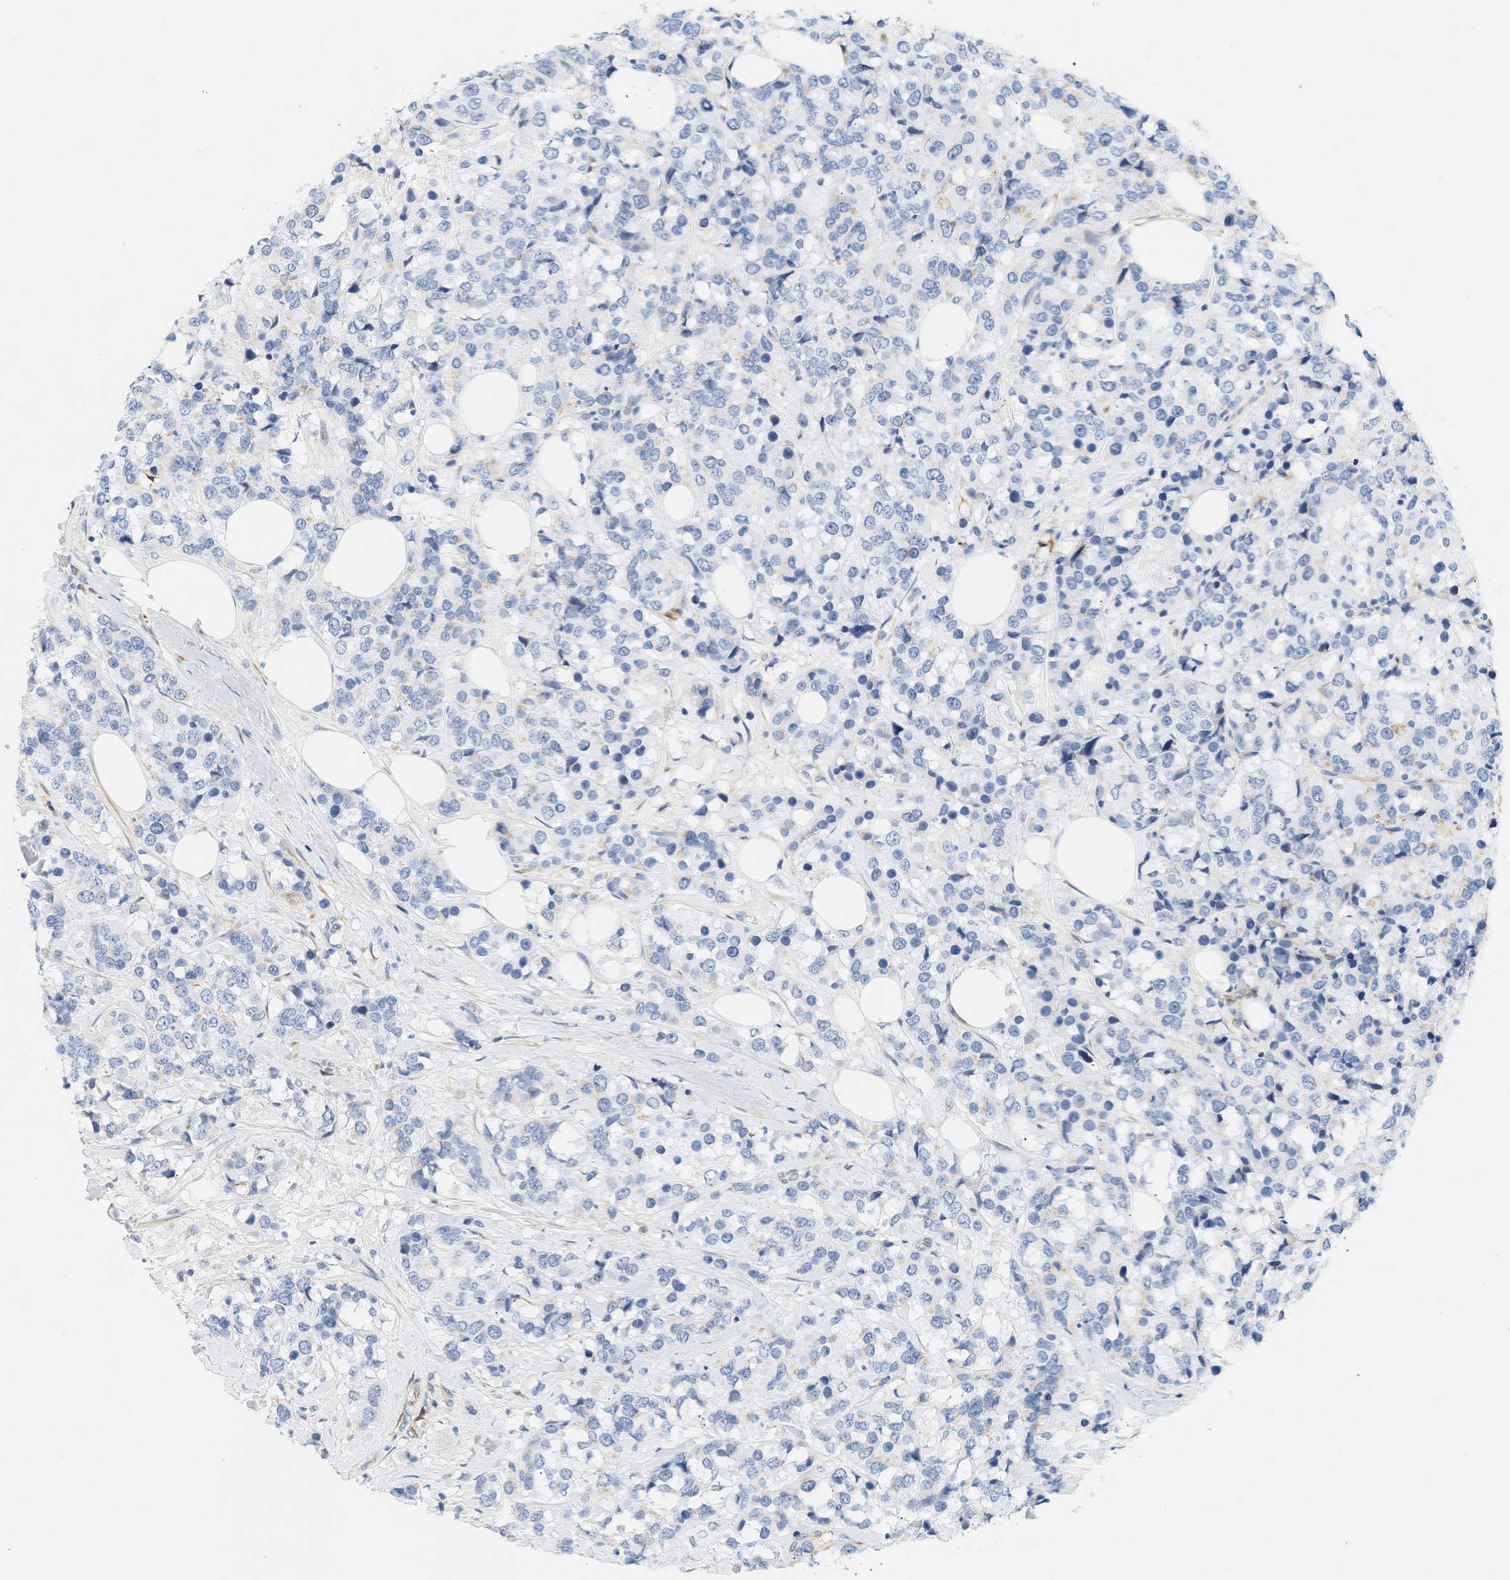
{"staining": {"intensity": "negative", "quantity": "none", "location": "none"}, "tissue": "breast cancer", "cell_type": "Tumor cells", "image_type": "cancer", "snomed": [{"axis": "morphology", "description": "Lobular carcinoma"}, {"axis": "topography", "description": "Breast"}], "caption": "There is no significant staining in tumor cells of breast cancer (lobular carcinoma). Nuclei are stained in blue.", "gene": "SLC30A7", "patient": {"sex": "female", "age": 59}}